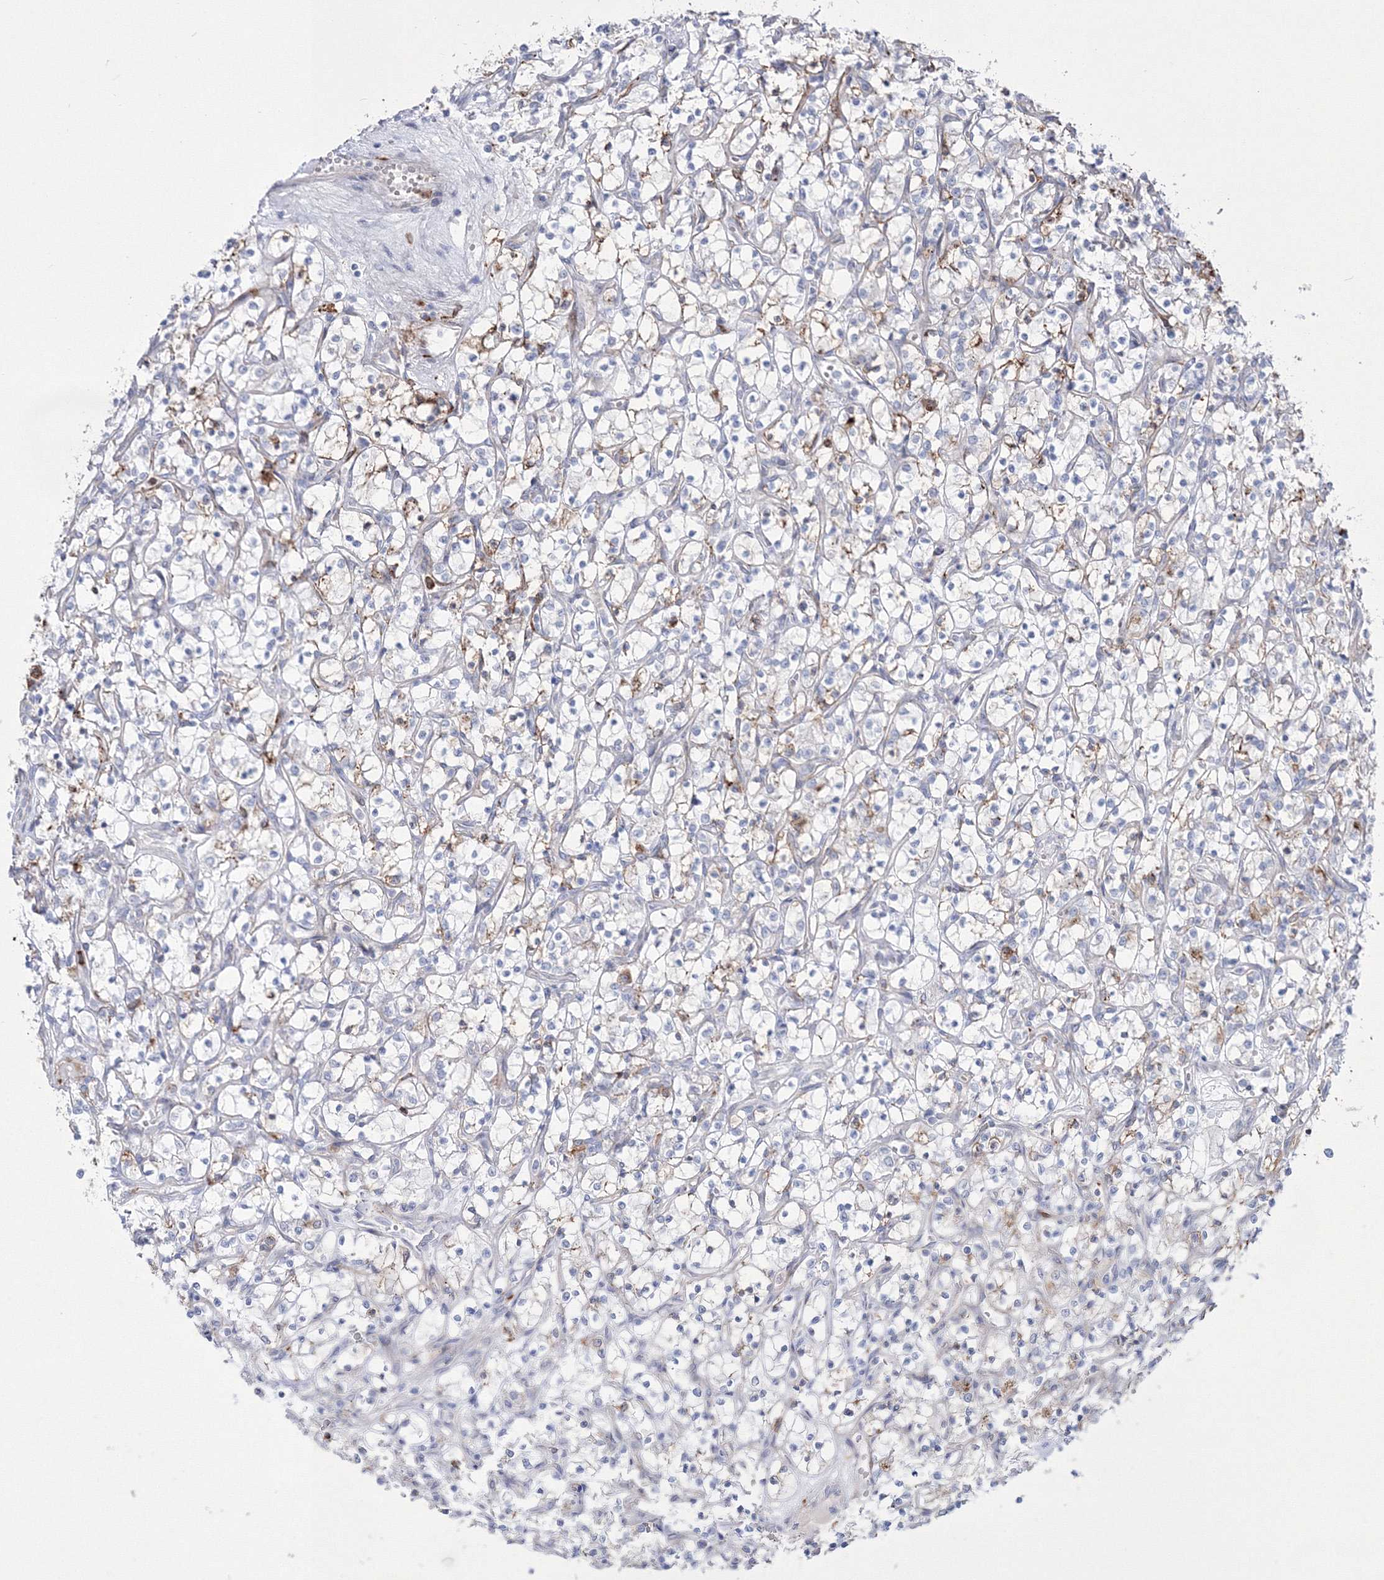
{"staining": {"intensity": "negative", "quantity": "none", "location": "none"}, "tissue": "renal cancer", "cell_type": "Tumor cells", "image_type": "cancer", "snomed": [{"axis": "morphology", "description": "Adenocarcinoma, NOS"}, {"axis": "topography", "description": "Kidney"}], "caption": "A high-resolution image shows IHC staining of adenocarcinoma (renal), which shows no significant expression in tumor cells.", "gene": "HYAL2", "patient": {"sex": "female", "age": 69}}